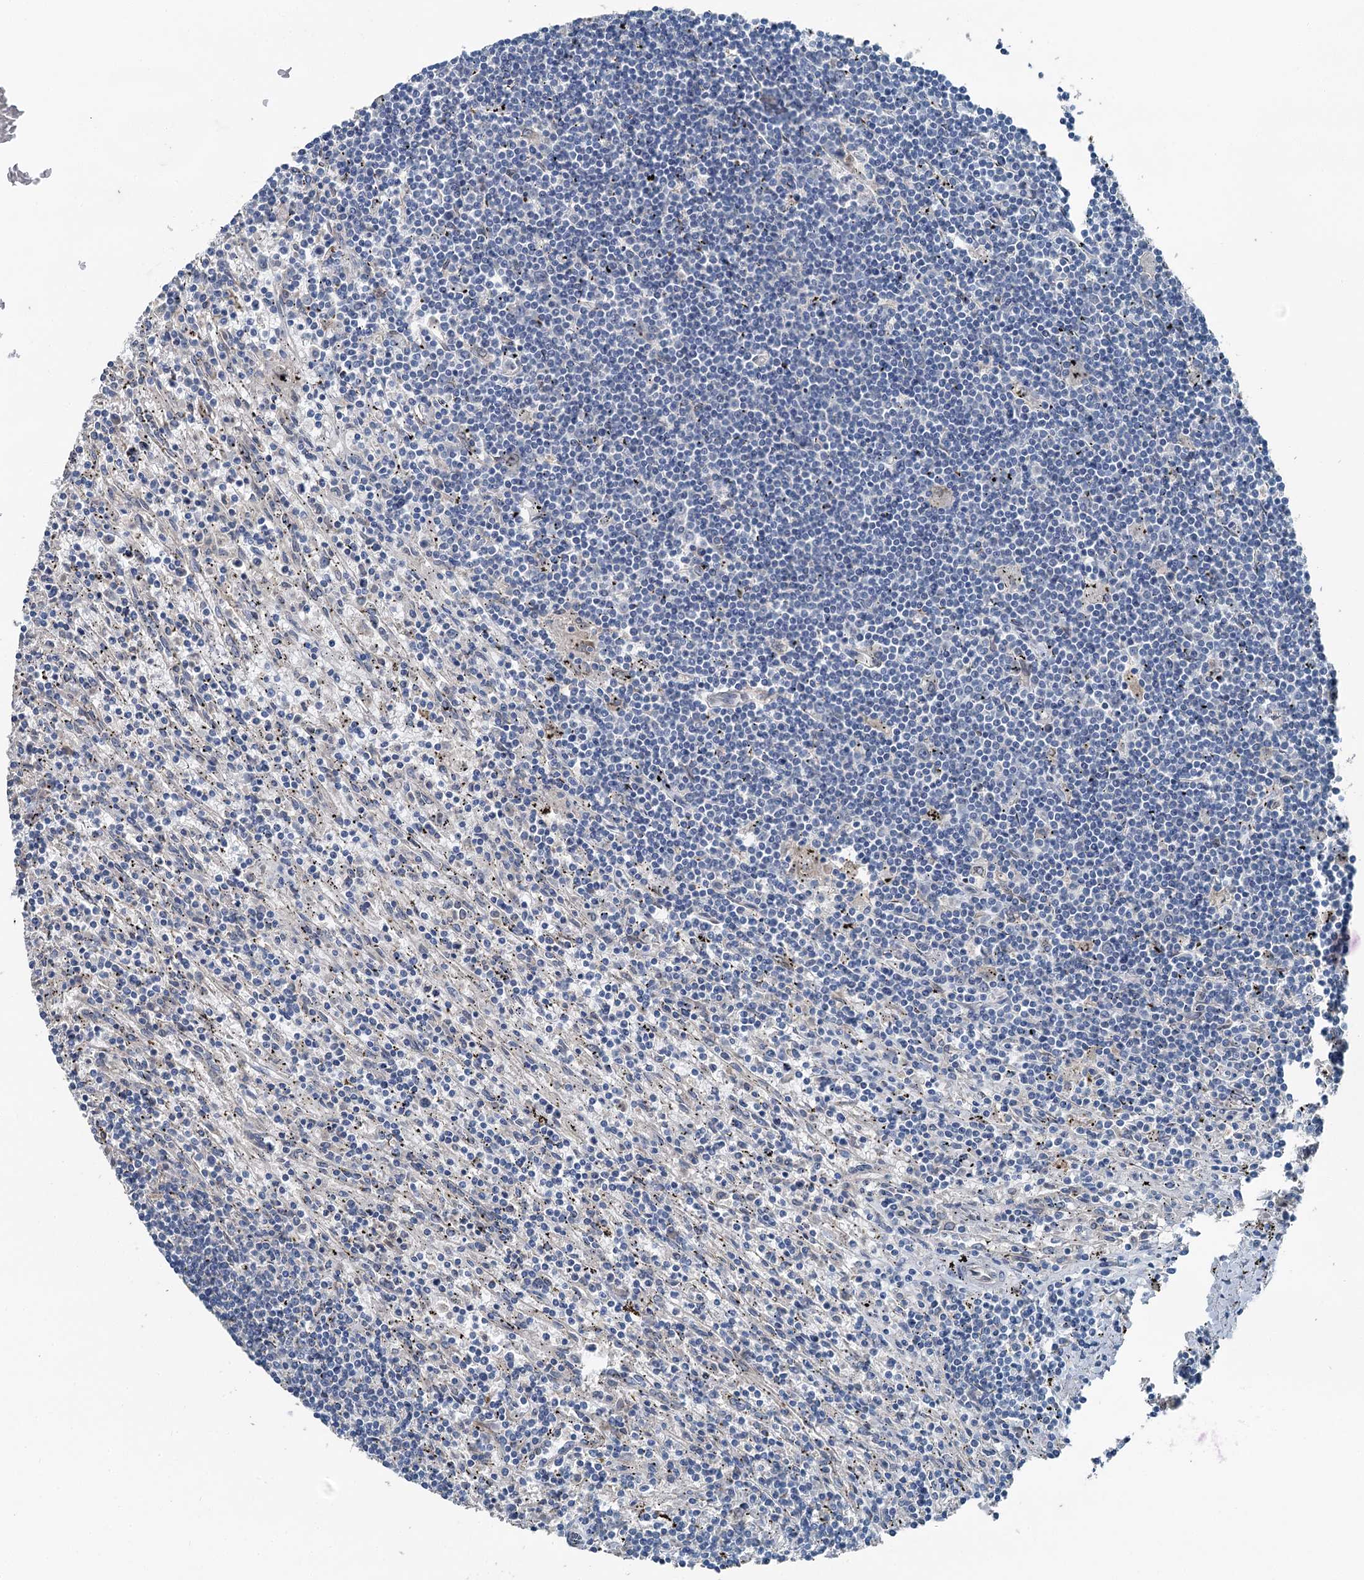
{"staining": {"intensity": "negative", "quantity": "none", "location": "none"}, "tissue": "lymphoma", "cell_type": "Tumor cells", "image_type": "cancer", "snomed": [{"axis": "morphology", "description": "Malignant lymphoma, non-Hodgkin's type, Low grade"}, {"axis": "topography", "description": "Spleen"}], "caption": "The IHC micrograph has no significant positivity in tumor cells of malignant lymphoma, non-Hodgkin's type (low-grade) tissue.", "gene": "C6orf120", "patient": {"sex": "male", "age": 76}}